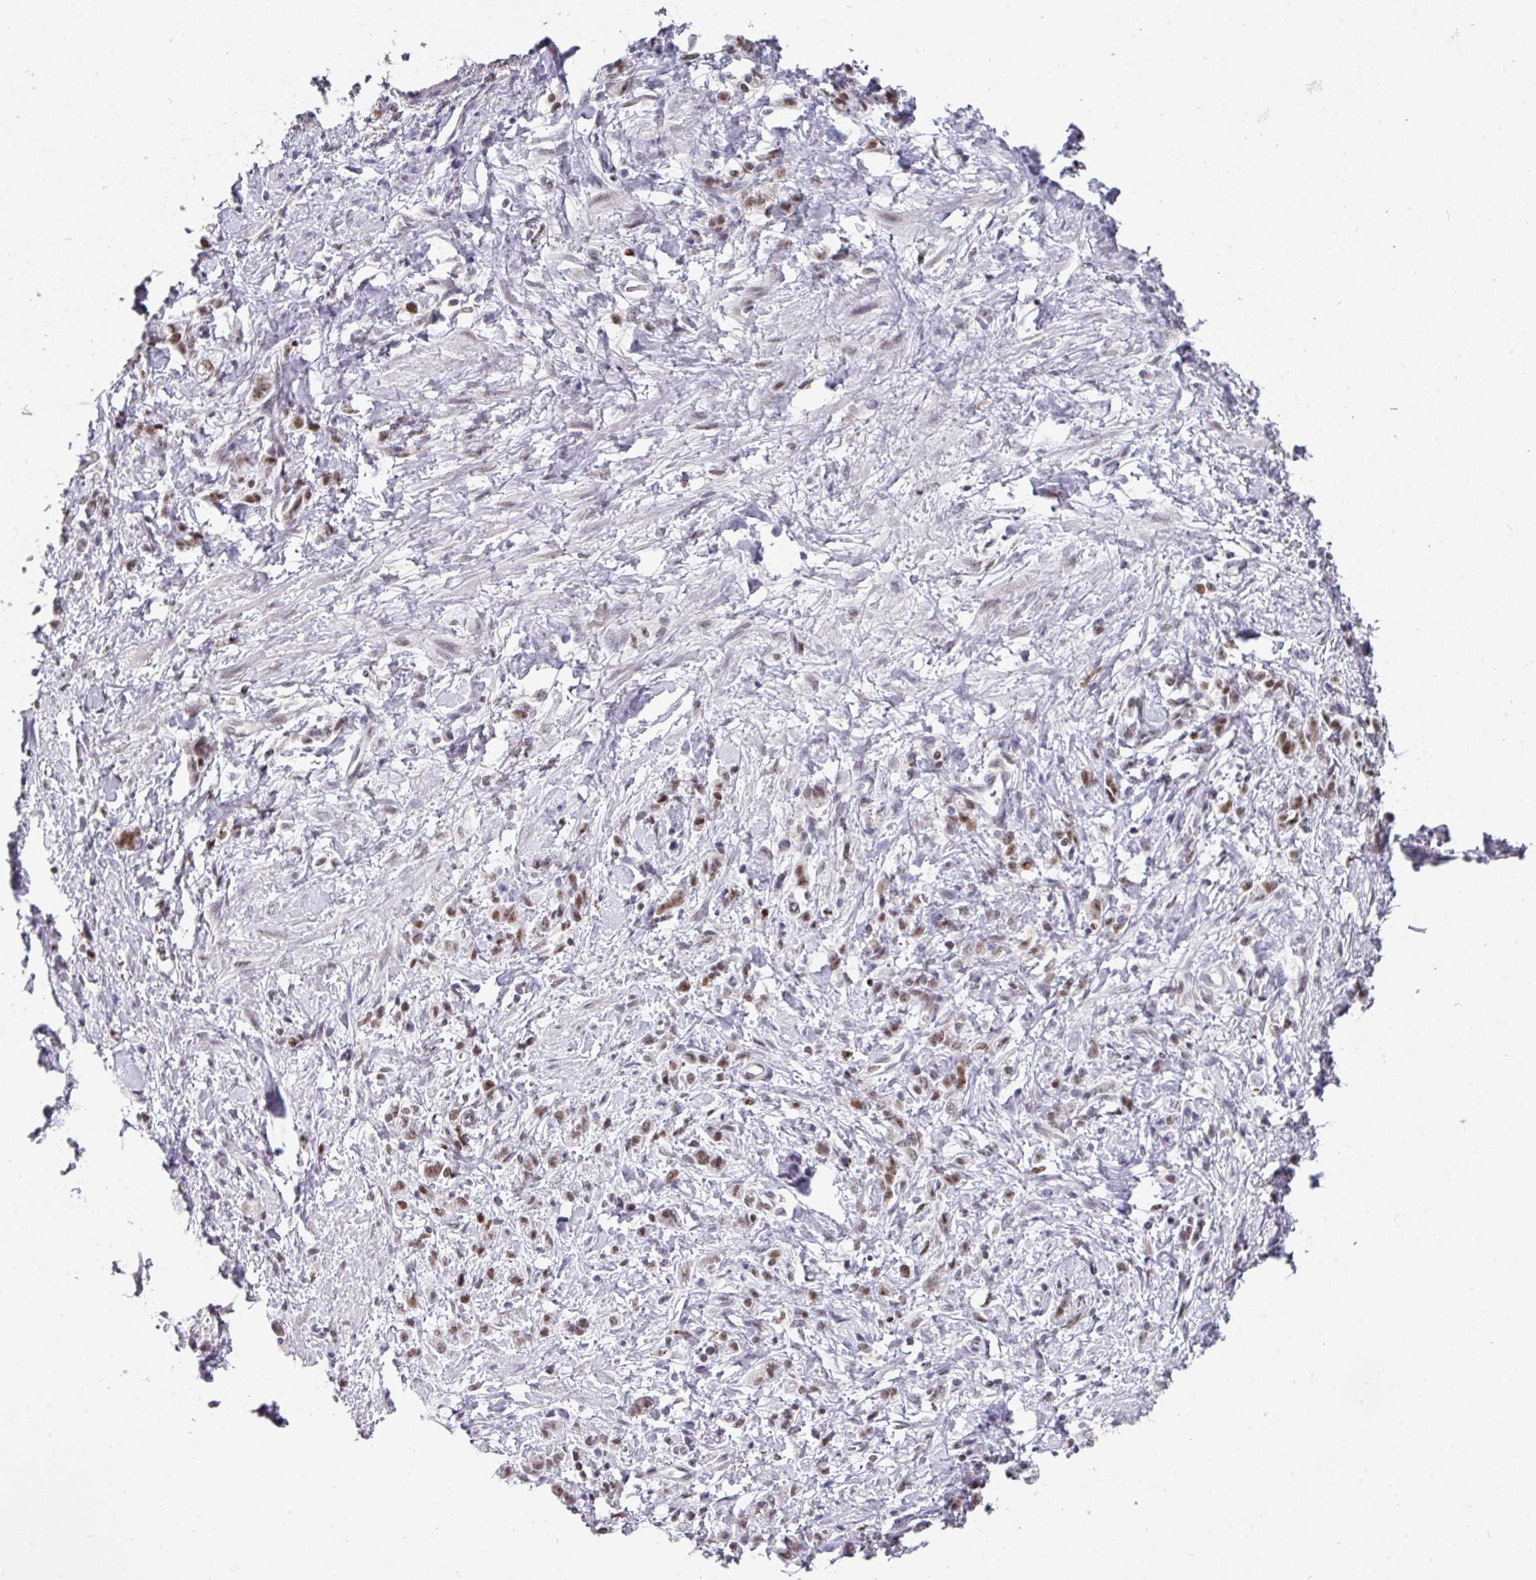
{"staining": {"intensity": "moderate", "quantity": ">75%", "location": "nuclear"}, "tissue": "stomach cancer", "cell_type": "Tumor cells", "image_type": "cancer", "snomed": [{"axis": "morphology", "description": "Adenocarcinoma, NOS"}, {"axis": "topography", "description": "Stomach"}], "caption": "Moderate nuclear positivity for a protein is present in about >75% of tumor cells of stomach adenocarcinoma using IHC.", "gene": "RAD50", "patient": {"sex": "male", "age": 77}}